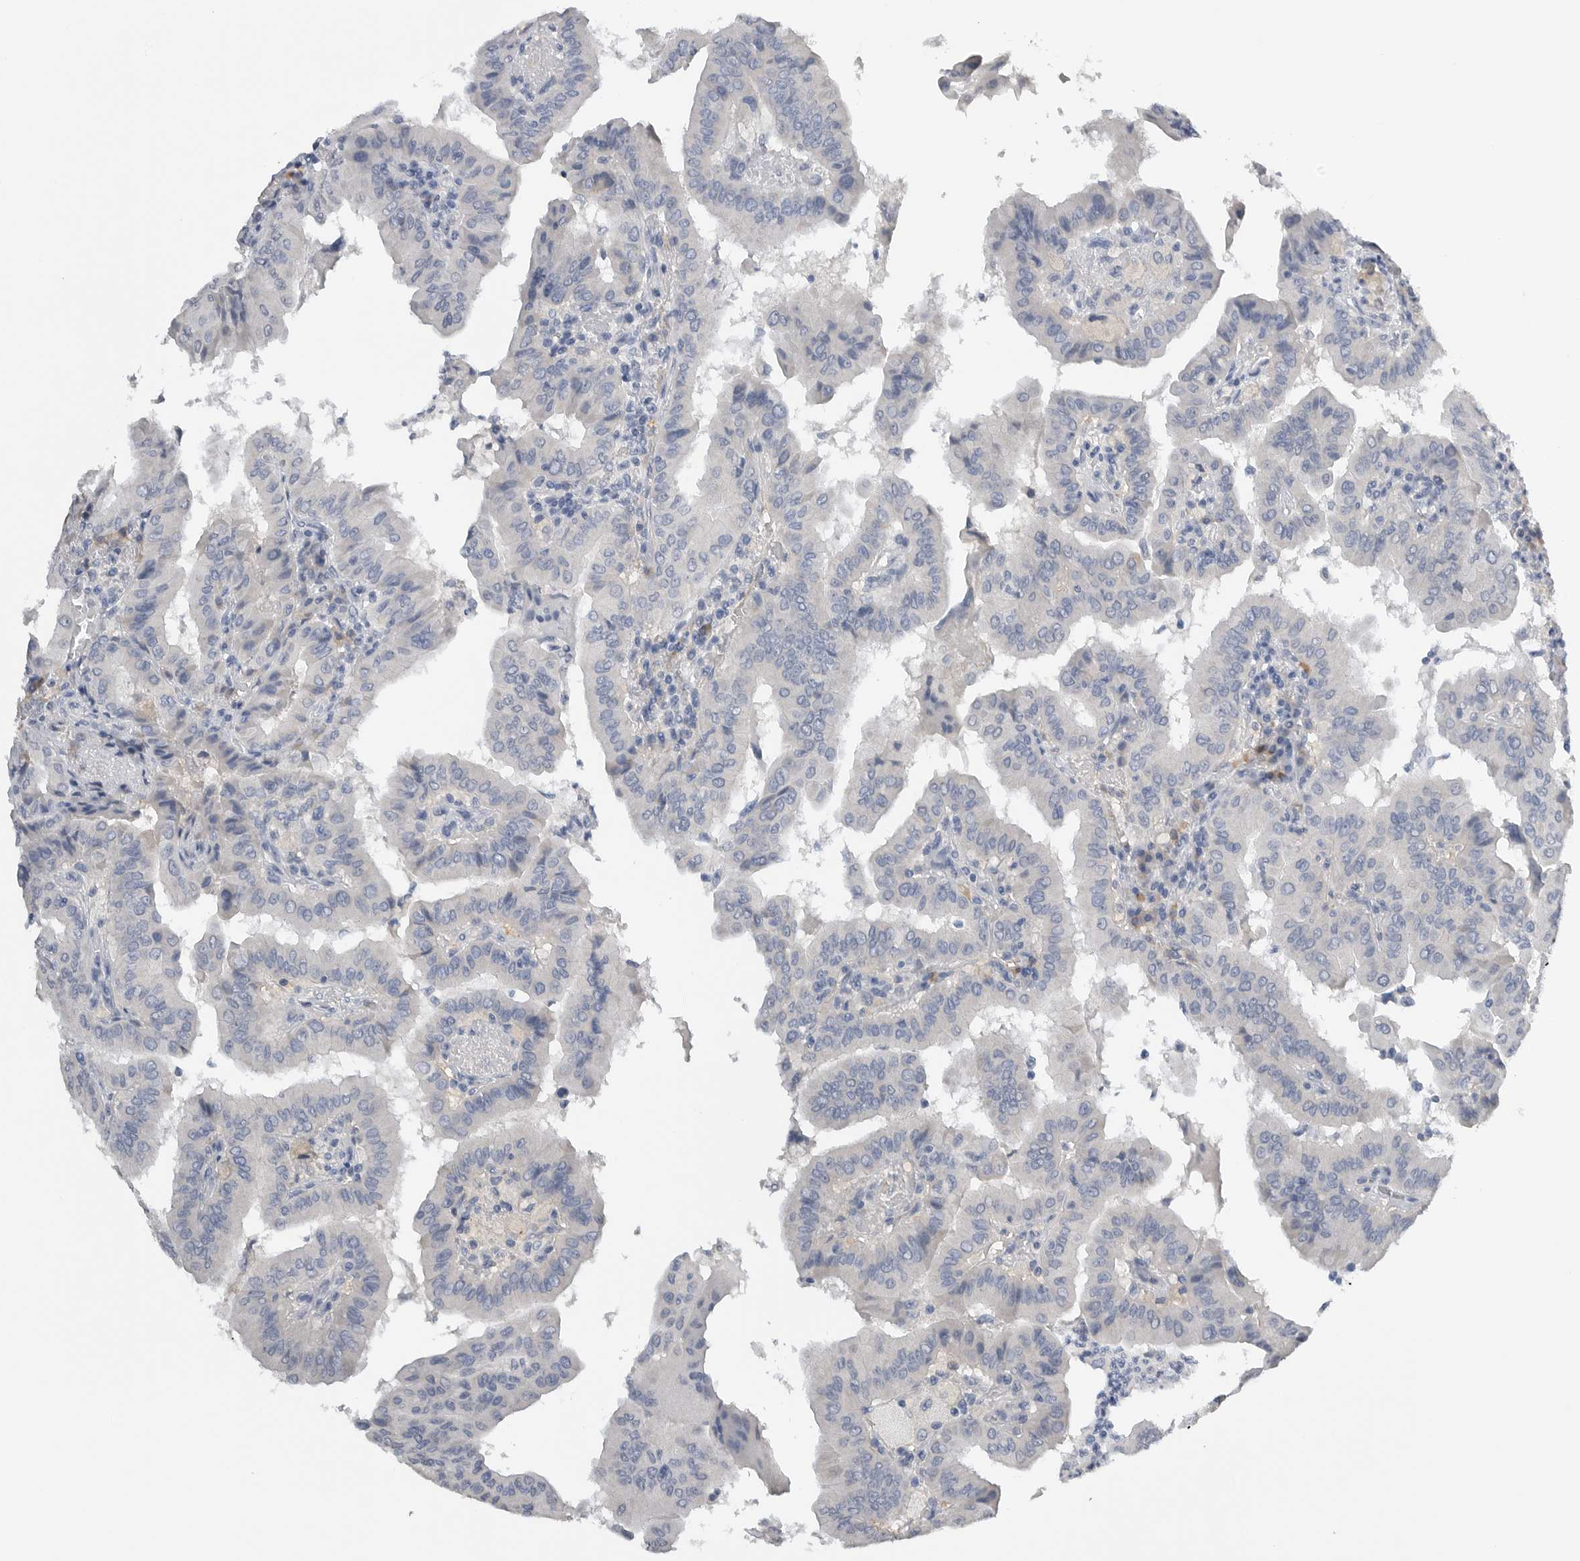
{"staining": {"intensity": "negative", "quantity": "none", "location": "none"}, "tissue": "thyroid cancer", "cell_type": "Tumor cells", "image_type": "cancer", "snomed": [{"axis": "morphology", "description": "Papillary adenocarcinoma, NOS"}, {"axis": "topography", "description": "Thyroid gland"}], "caption": "This is a image of immunohistochemistry staining of thyroid cancer (papillary adenocarcinoma), which shows no staining in tumor cells.", "gene": "FABP6", "patient": {"sex": "male", "age": 33}}